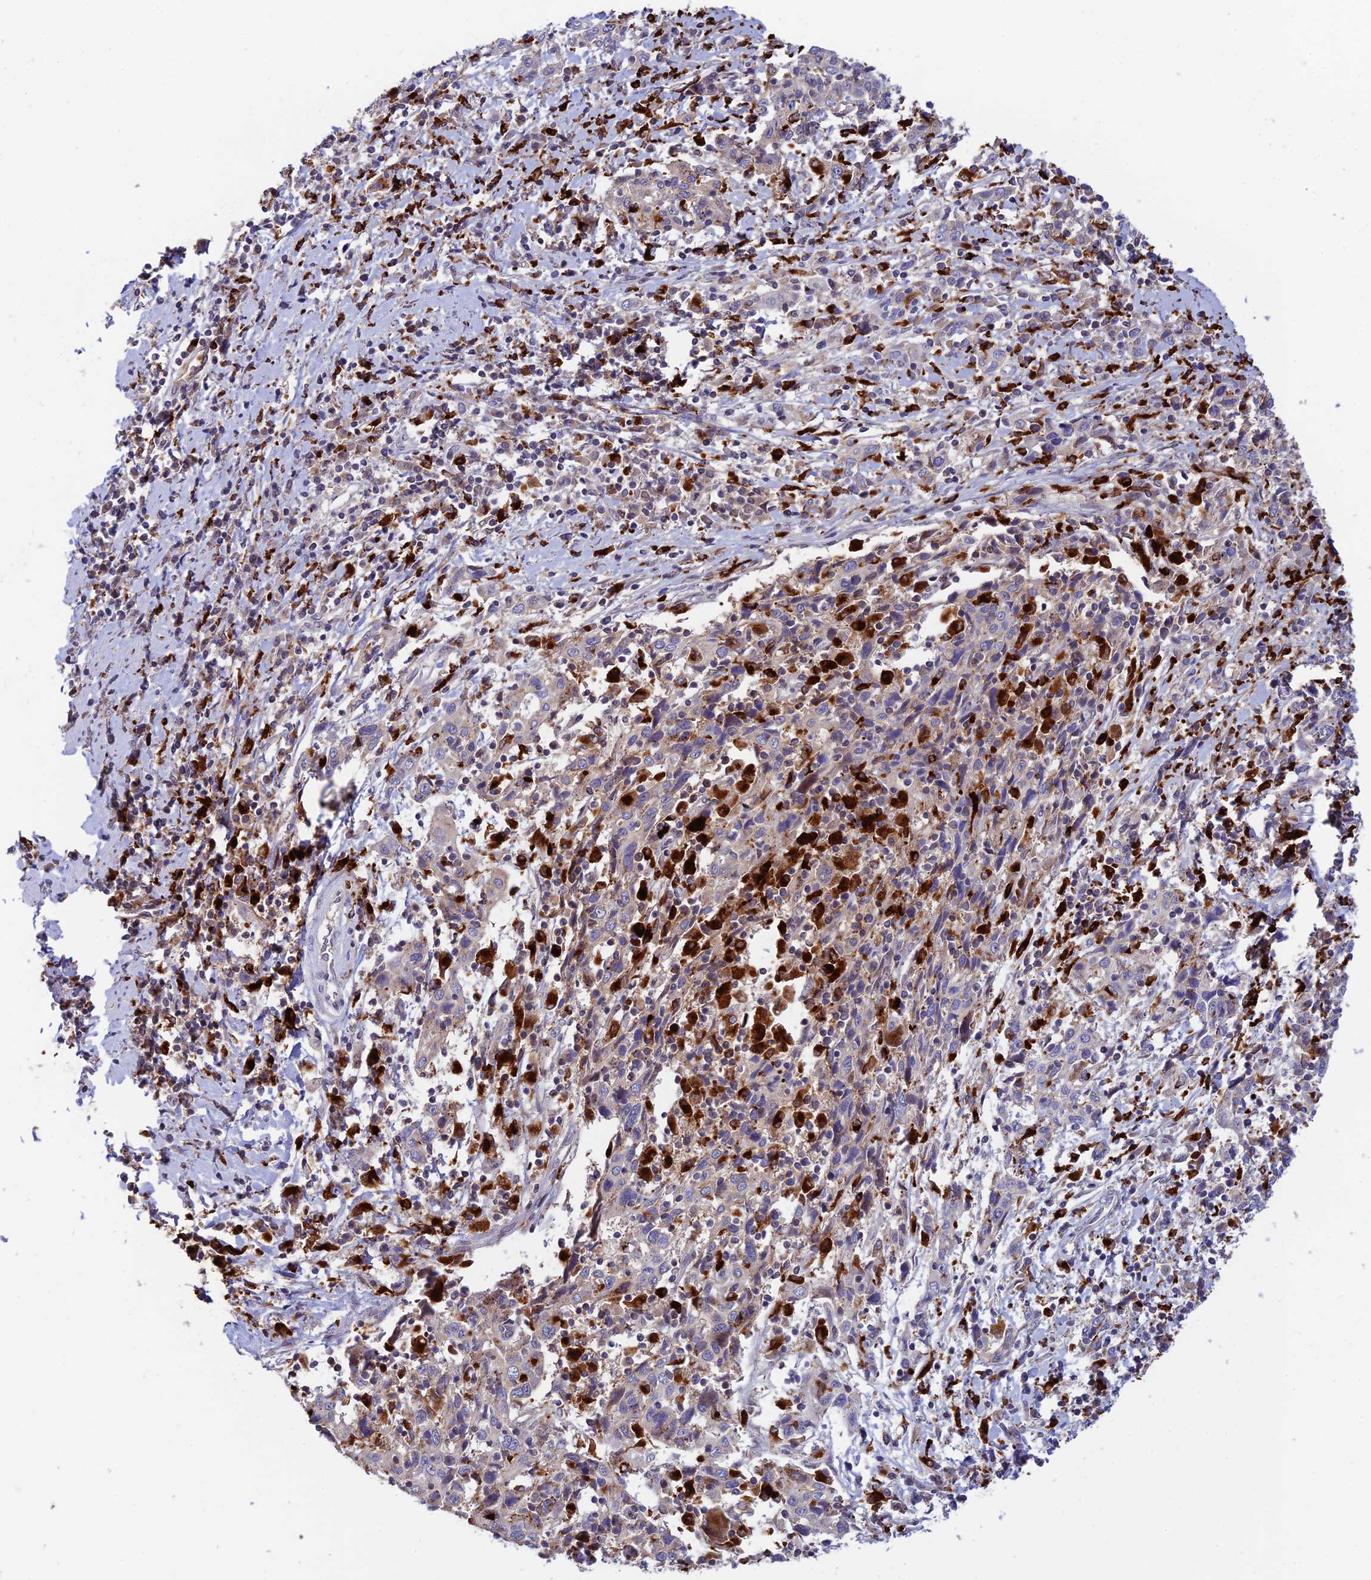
{"staining": {"intensity": "negative", "quantity": "none", "location": "none"}, "tissue": "cervical cancer", "cell_type": "Tumor cells", "image_type": "cancer", "snomed": [{"axis": "morphology", "description": "Squamous cell carcinoma, NOS"}, {"axis": "topography", "description": "Cervix"}], "caption": "Immunohistochemistry of human squamous cell carcinoma (cervical) shows no expression in tumor cells. (Stains: DAB immunohistochemistry (IHC) with hematoxylin counter stain, Microscopy: brightfield microscopy at high magnification).", "gene": "HIC1", "patient": {"sex": "female", "age": 46}}